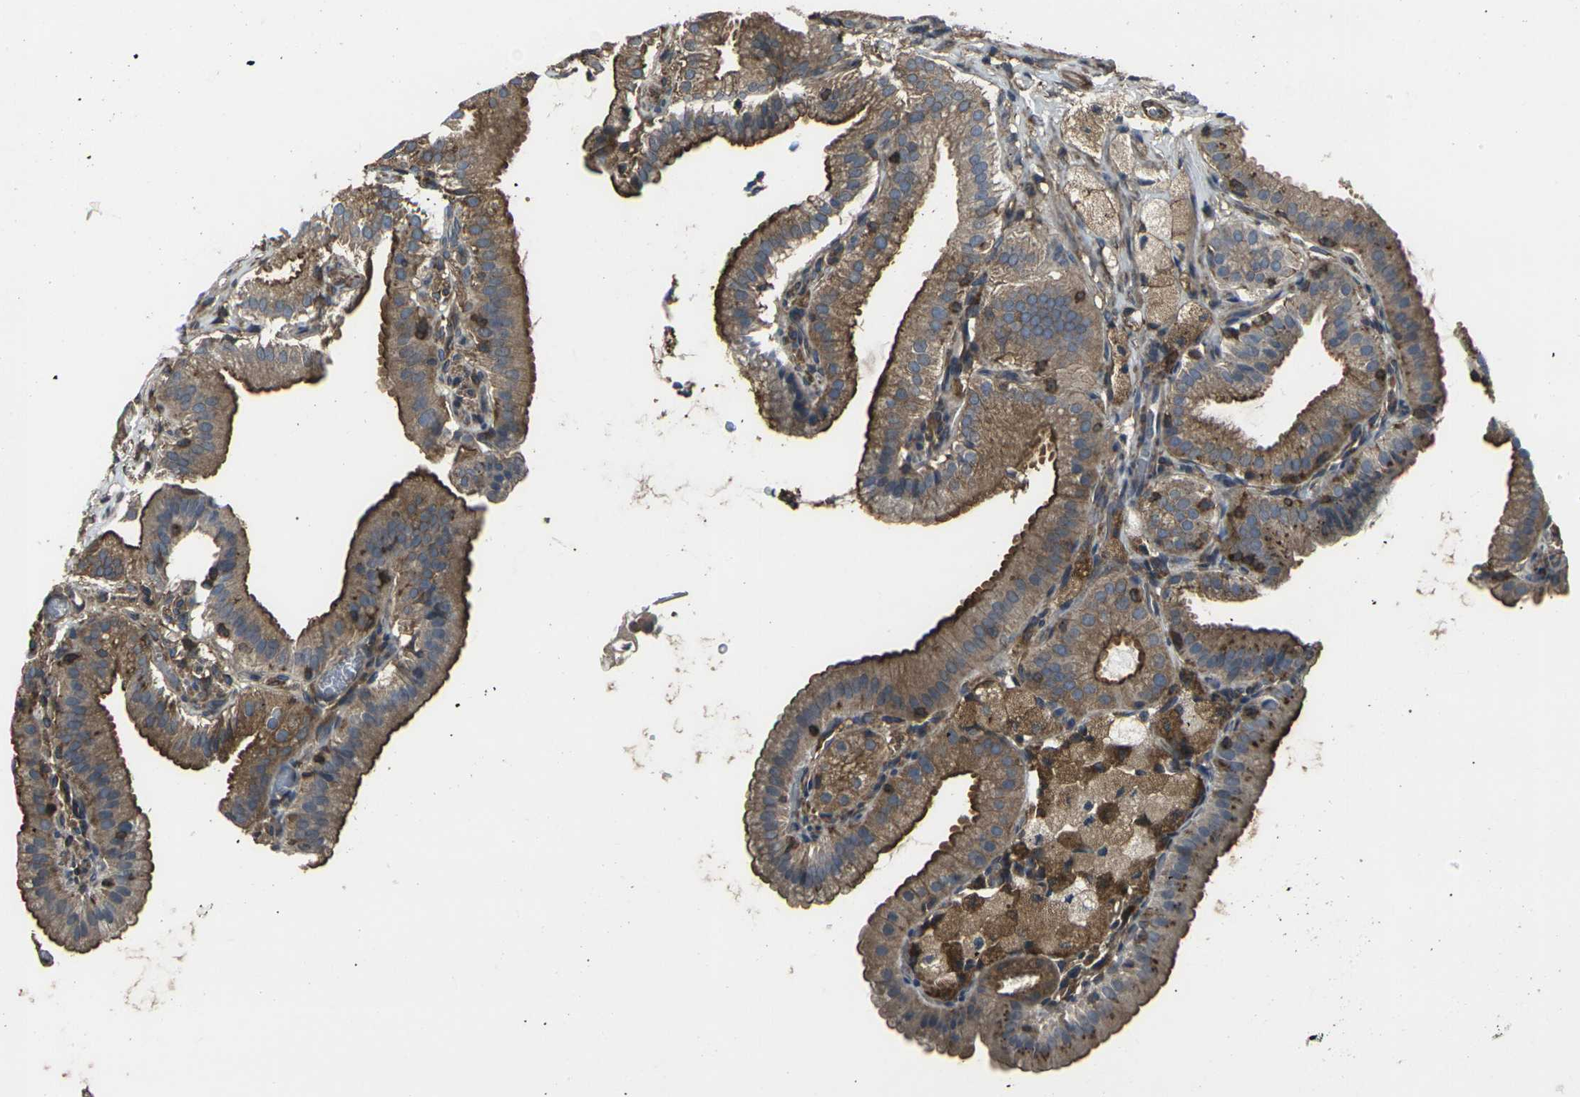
{"staining": {"intensity": "moderate", "quantity": ">75%", "location": "cytoplasmic/membranous"}, "tissue": "gallbladder", "cell_type": "Glandular cells", "image_type": "normal", "snomed": [{"axis": "morphology", "description": "Normal tissue, NOS"}, {"axis": "topography", "description": "Gallbladder"}], "caption": "Brown immunohistochemical staining in unremarkable human gallbladder displays moderate cytoplasmic/membranous staining in approximately >75% of glandular cells. (DAB IHC, brown staining for protein, blue staining for nuclei).", "gene": "PRKACB", "patient": {"sex": "male", "age": 54}}